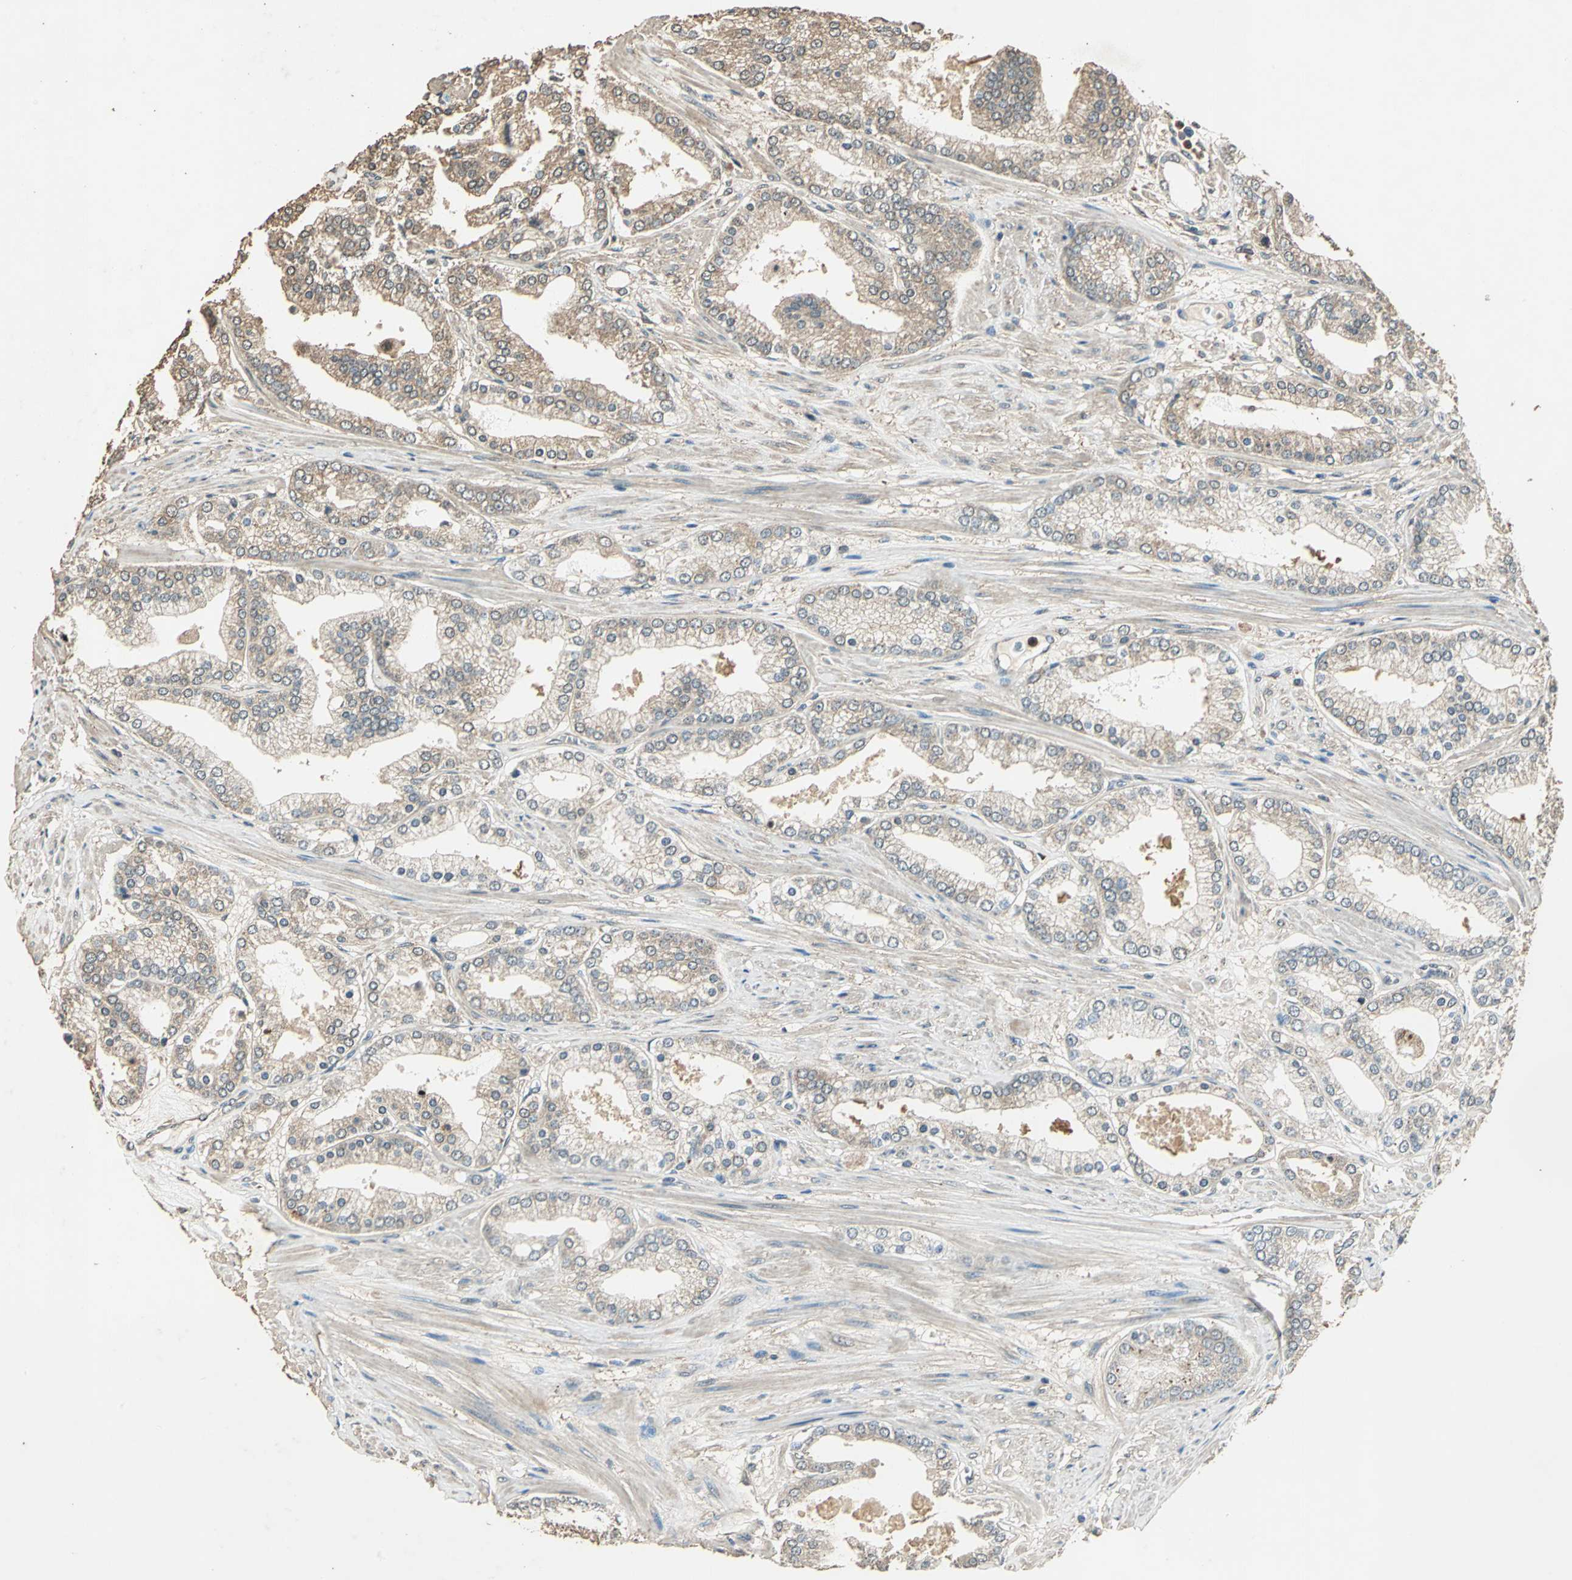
{"staining": {"intensity": "weak", "quantity": ">75%", "location": "cytoplasmic/membranous"}, "tissue": "prostate cancer", "cell_type": "Tumor cells", "image_type": "cancer", "snomed": [{"axis": "morphology", "description": "Adenocarcinoma, High grade"}, {"axis": "topography", "description": "Prostate"}], "caption": "Prostate high-grade adenocarcinoma stained for a protein (brown) exhibits weak cytoplasmic/membranous positive expression in about >75% of tumor cells.", "gene": "TMPRSS4", "patient": {"sex": "male", "age": 61}}